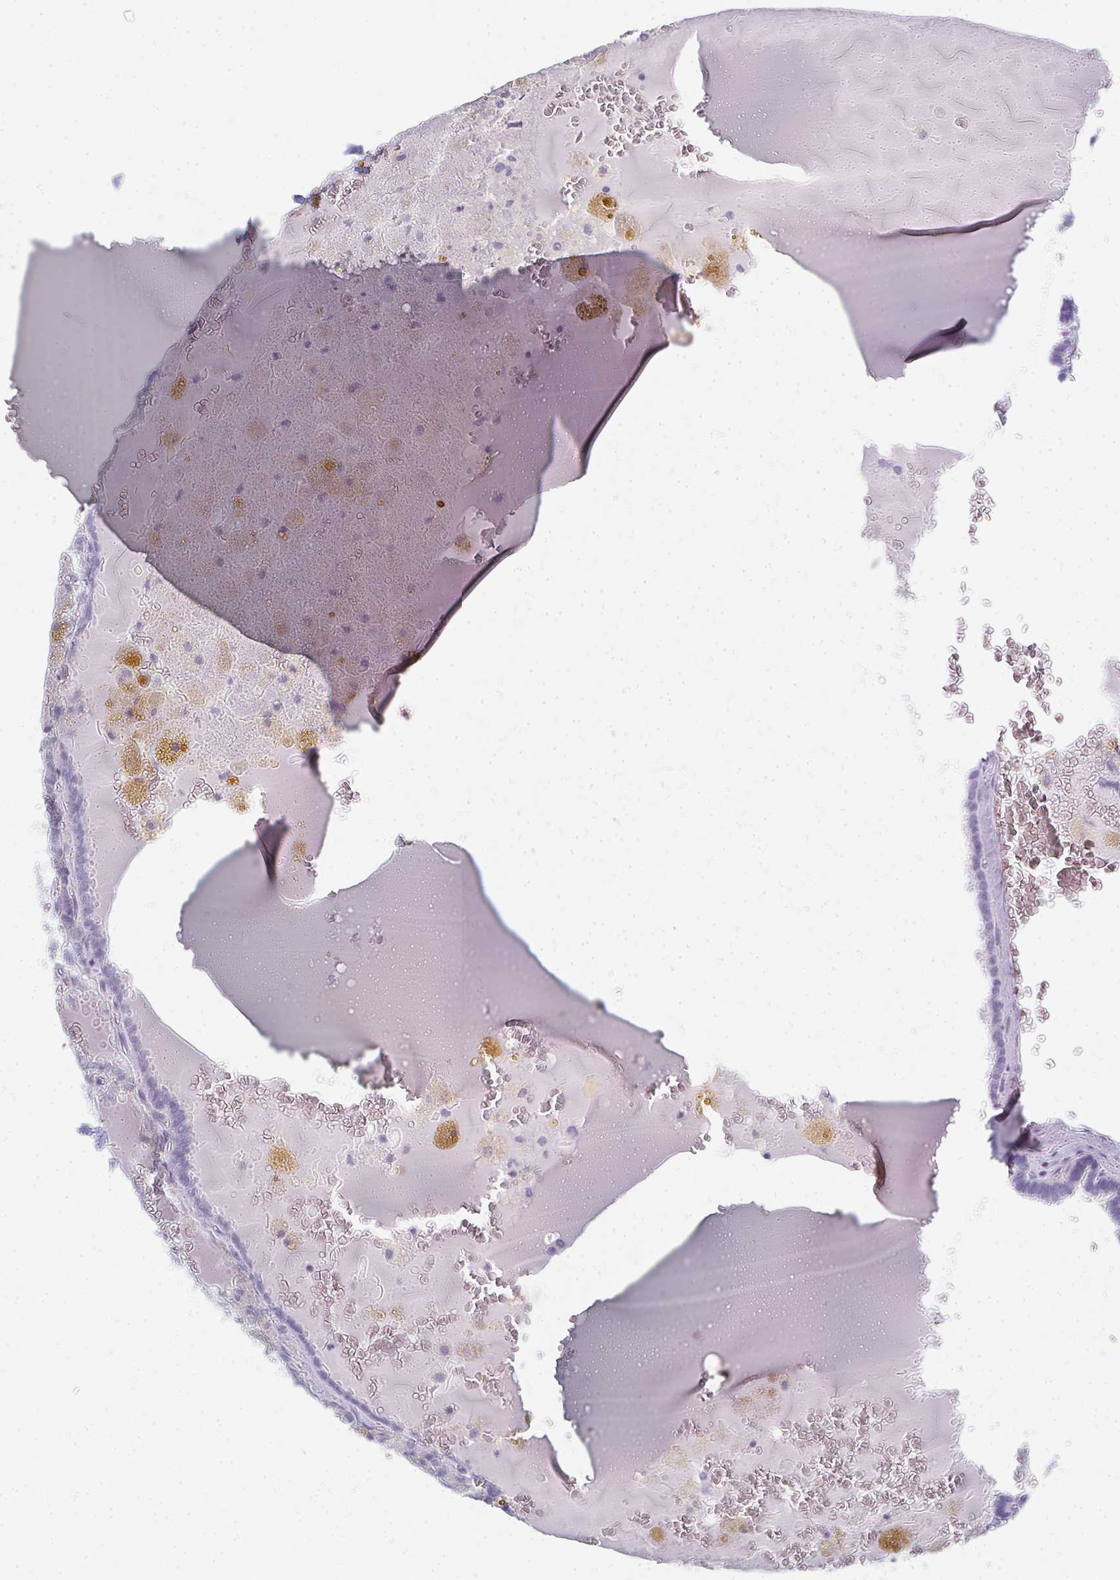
{"staining": {"intensity": "negative", "quantity": "none", "location": "none"}, "tissue": "thyroid cancer", "cell_type": "Tumor cells", "image_type": "cancer", "snomed": [{"axis": "morphology", "description": "Papillary adenocarcinoma, NOS"}, {"axis": "topography", "description": "Thyroid gland"}], "caption": "The image demonstrates no significant positivity in tumor cells of thyroid cancer. Nuclei are stained in blue.", "gene": "SYCP1", "patient": {"sex": "female", "age": 39}}